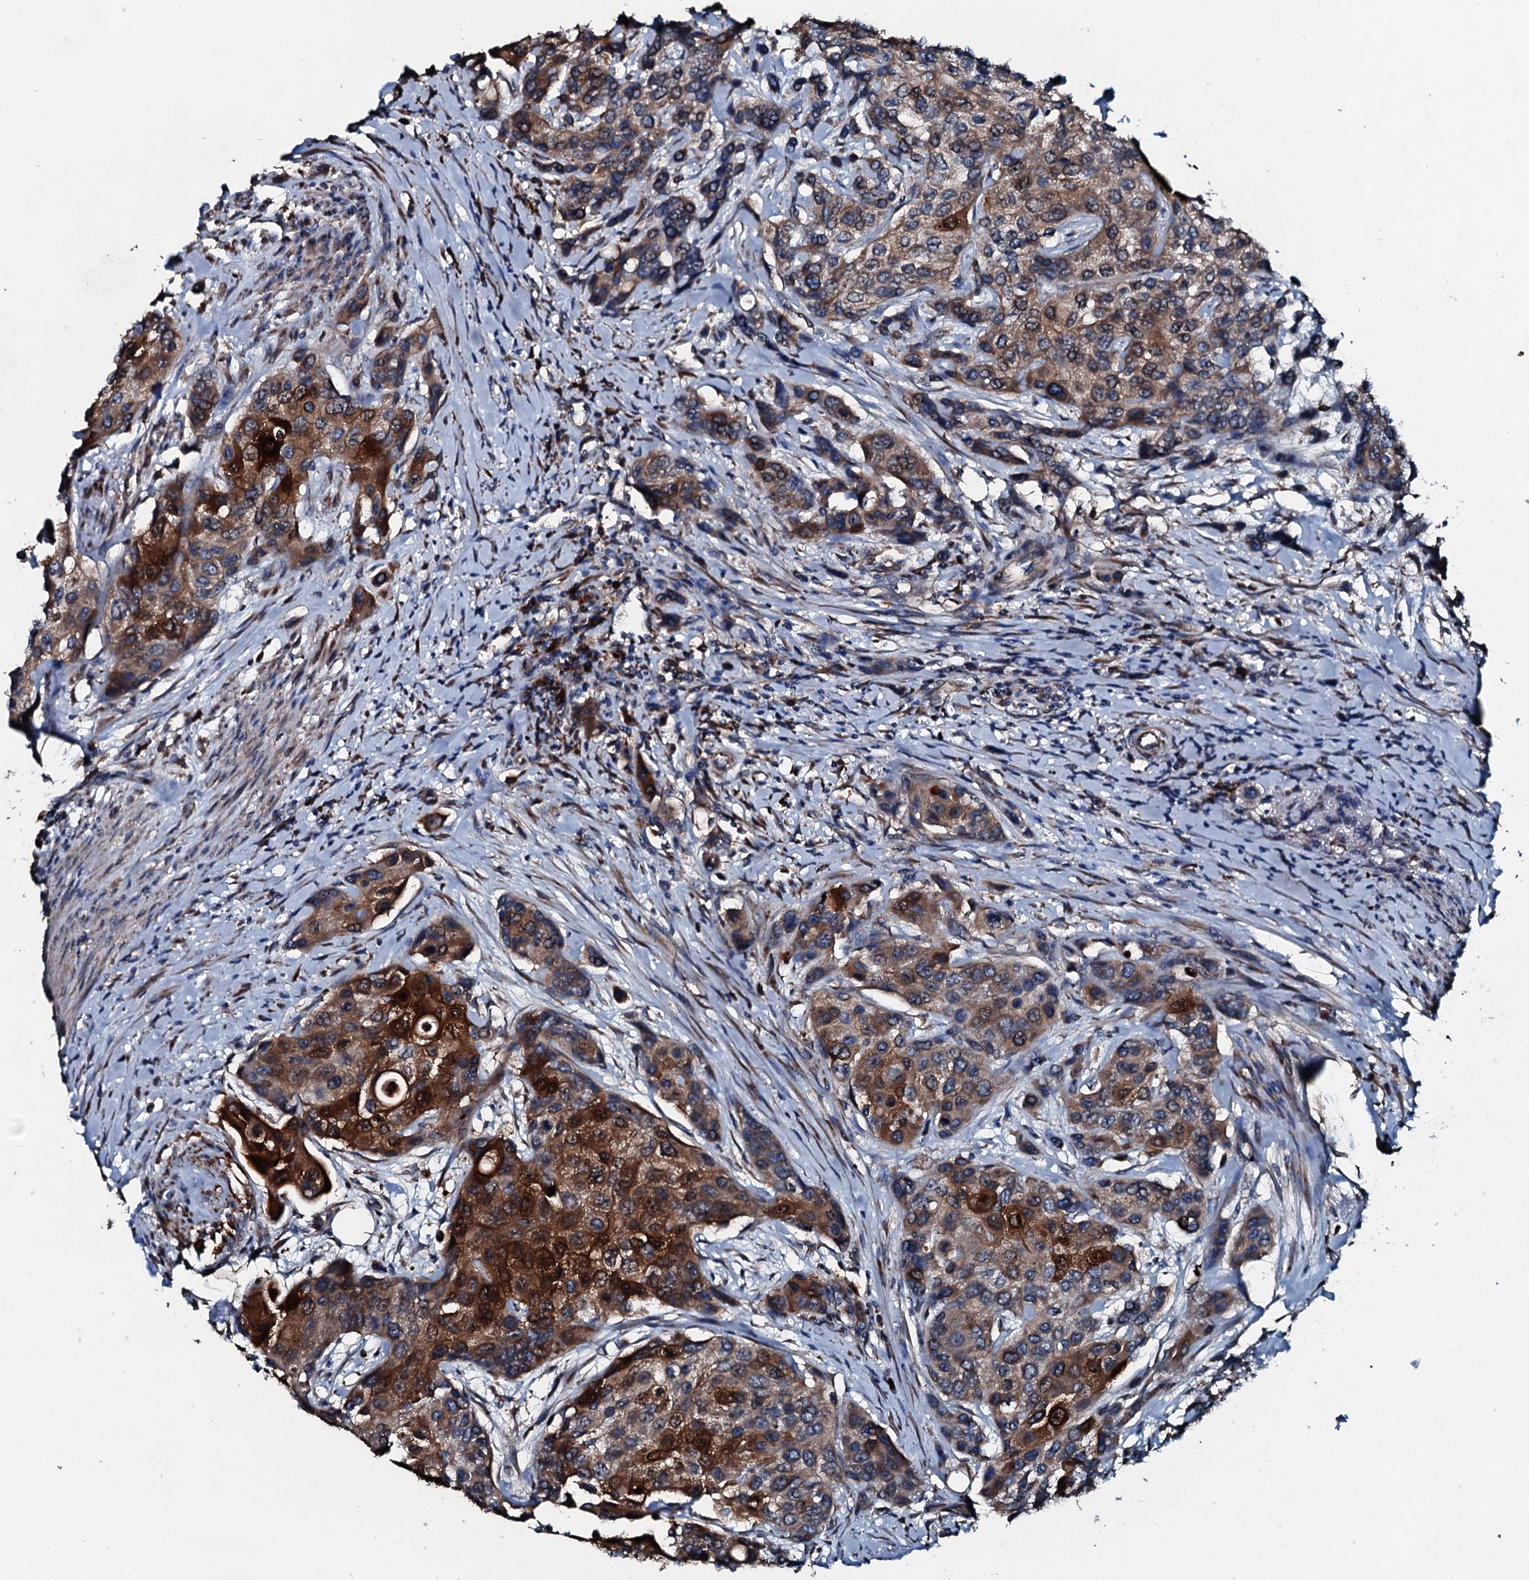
{"staining": {"intensity": "strong", "quantity": "25%-75%", "location": "cytoplasmic/membranous"}, "tissue": "urothelial cancer", "cell_type": "Tumor cells", "image_type": "cancer", "snomed": [{"axis": "morphology", "description": "Normal tissue, NOS"}, {"axis": "morphology", "description": "Urothelial carcinoma, High grade"}, {"axis": "topography", "description": "Vascular tissue"}, {"axis": "topography", "description": "Urinary bladder"}], "caption": "Urothelial carcinoma (high-grade) stained with DAB immunohistochemistry (IHC) reveals high levels of strong cytoplasmic/membranous expression in approximately 25%-75% of tumor cells. The protein is stained brown, and the nuclei are stained in blue (DAB IHC with brightfield microscopy, high magnification).", "gene": "ACSS3", "patient": {"sex": "female", "age": 56}}